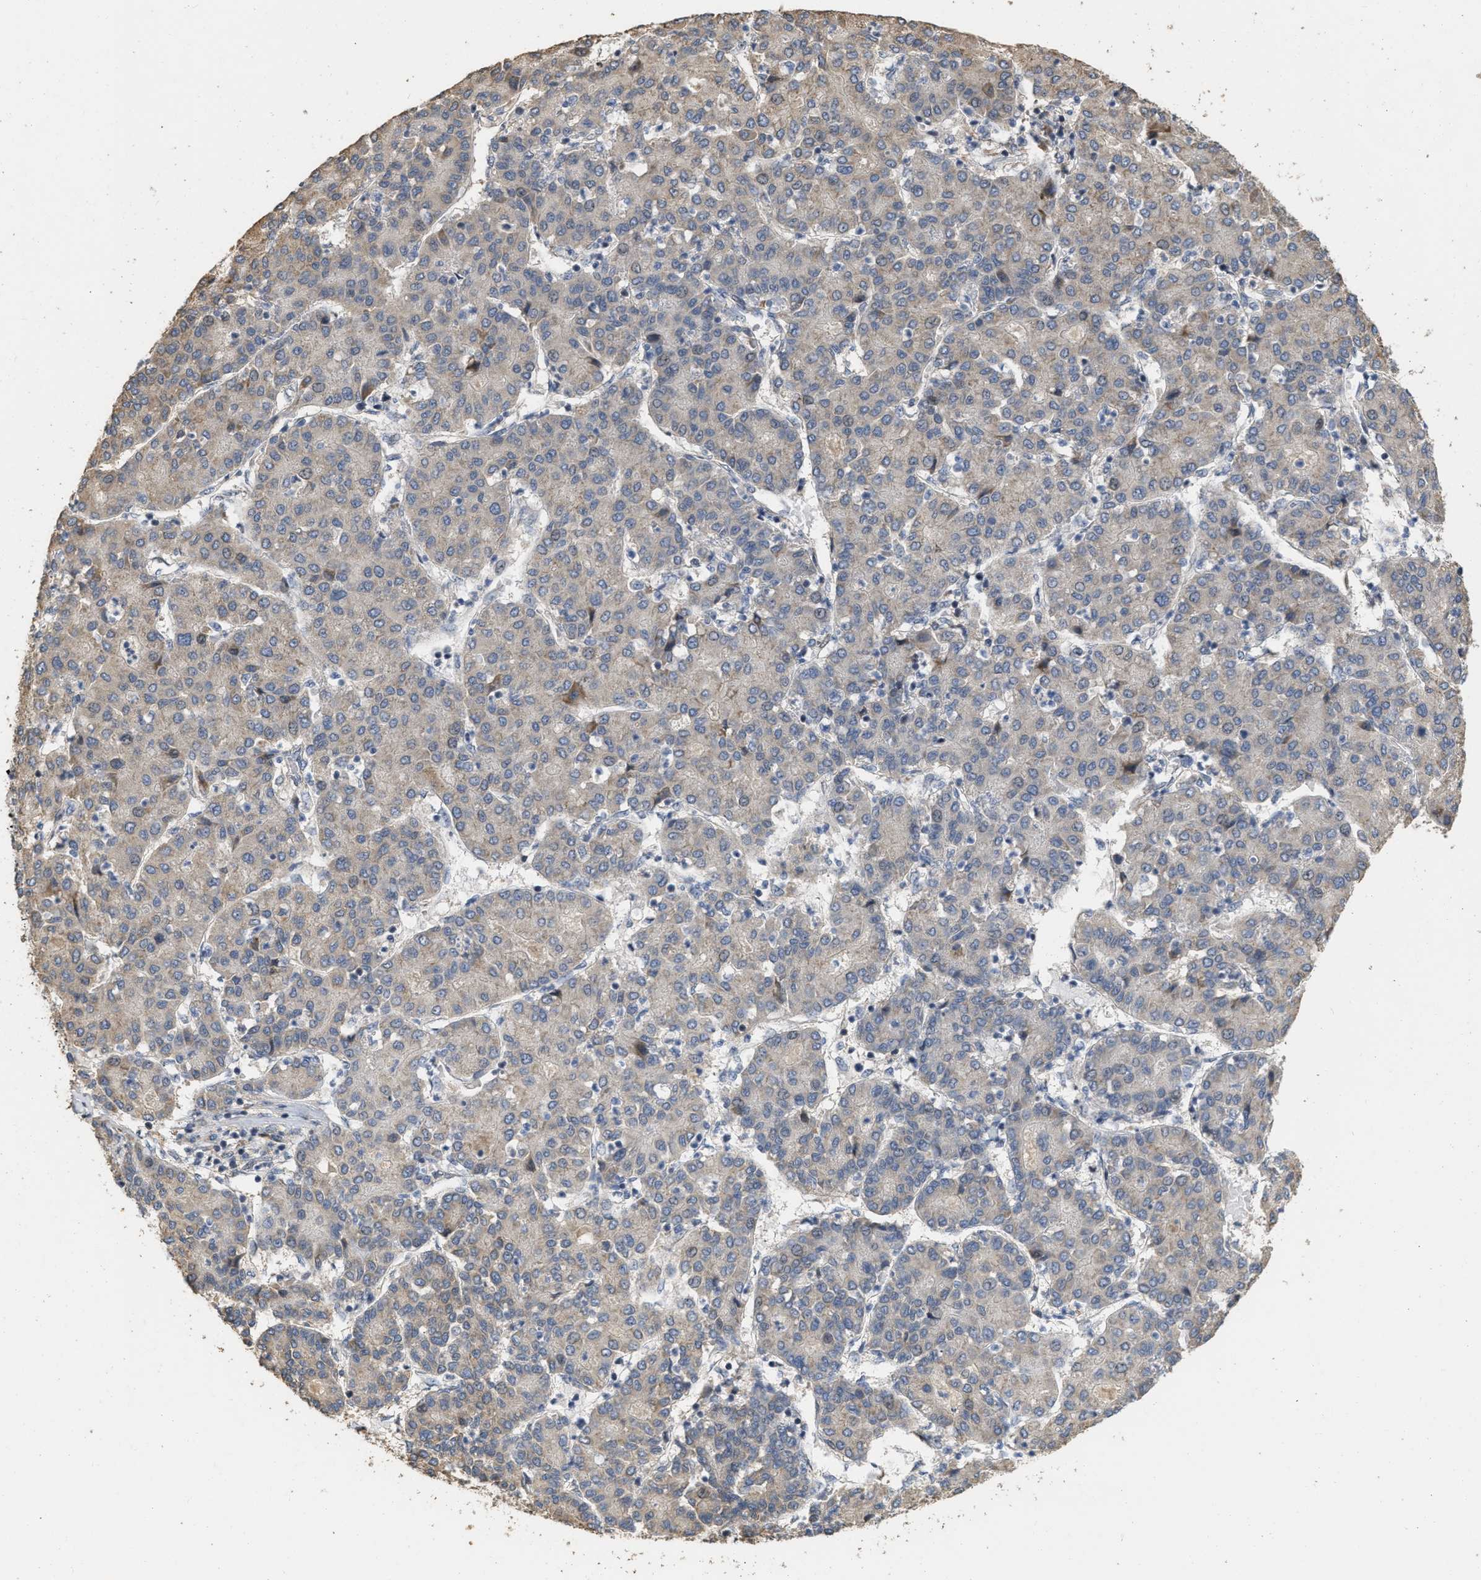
{"staining": {"intensity": "weak", "quantity": ">75%", "location": "cytoplasmic/membranous"}, "tissue": "liver cancer", "cell_type": "Tumor cells", "image_type": "cancer", "snomed": [{"axis": "morphology", "description": "Carcinoma, Hepatocellular, NOS"}, {"axis": "topography", "description": "Liver"}], "caption": "An immunohistochemistry (IHC) photomicrograph of neoplastic tissue is shown. Protein staining in brown labels weak cytoplasmic/membranous positivity in liver cancer (hepatocellular carcinoma) within tumor cells.", "gene": "NCS1", "patient": {"sex": "male", "age": 65}}